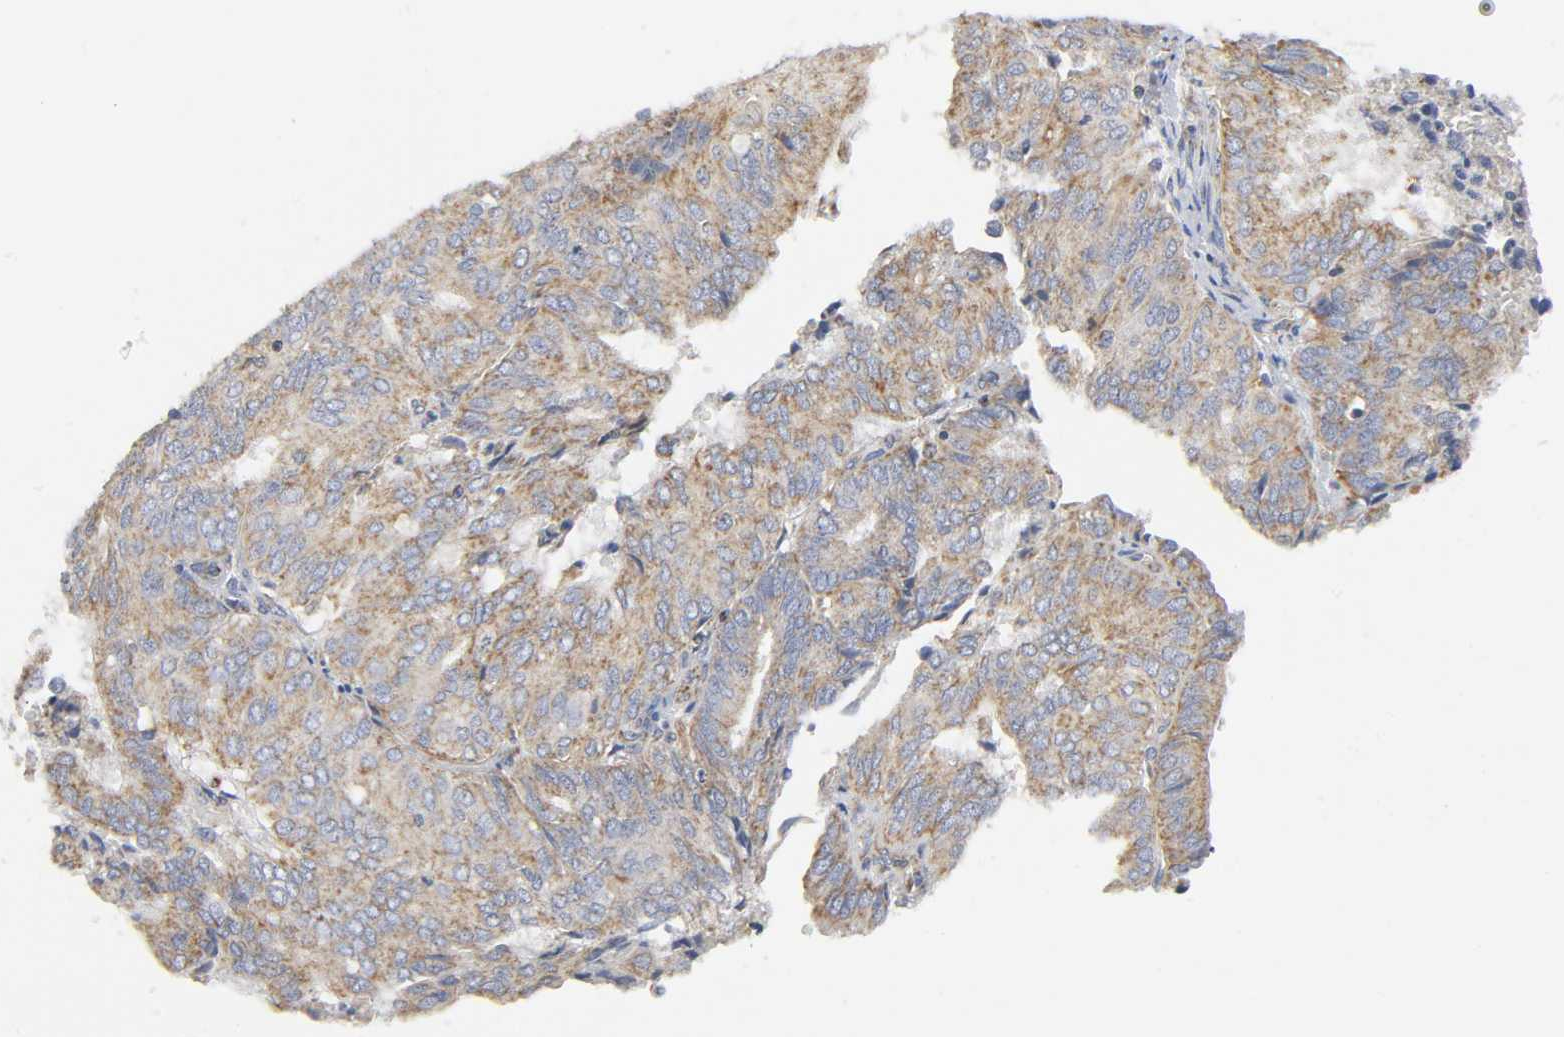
{"staining": {"intensity": "weak", "quantity": ">75%", "location": "cytoplasmic/membranous"}, "tissue": "endometrial cancer", "cell_type": "Tumor cells", "image_type": "cancer", "snomed": [{"axis": "morphology", "description": "Adenocarcinoma, NOS"}, {"axis": "topography", "description": "Uterus"}], "caption": "Protein staining of endometrial cancer tissue displays weak cytoplasmic/membranous positivity in approximately >75% of tumor cells. Using DAB (brown) and hematoxylin (blue) stains, captured at high magnification using brightfield microscopy.", "gene": "BAK1", "patient": {"sex": "female", "age": 60}}